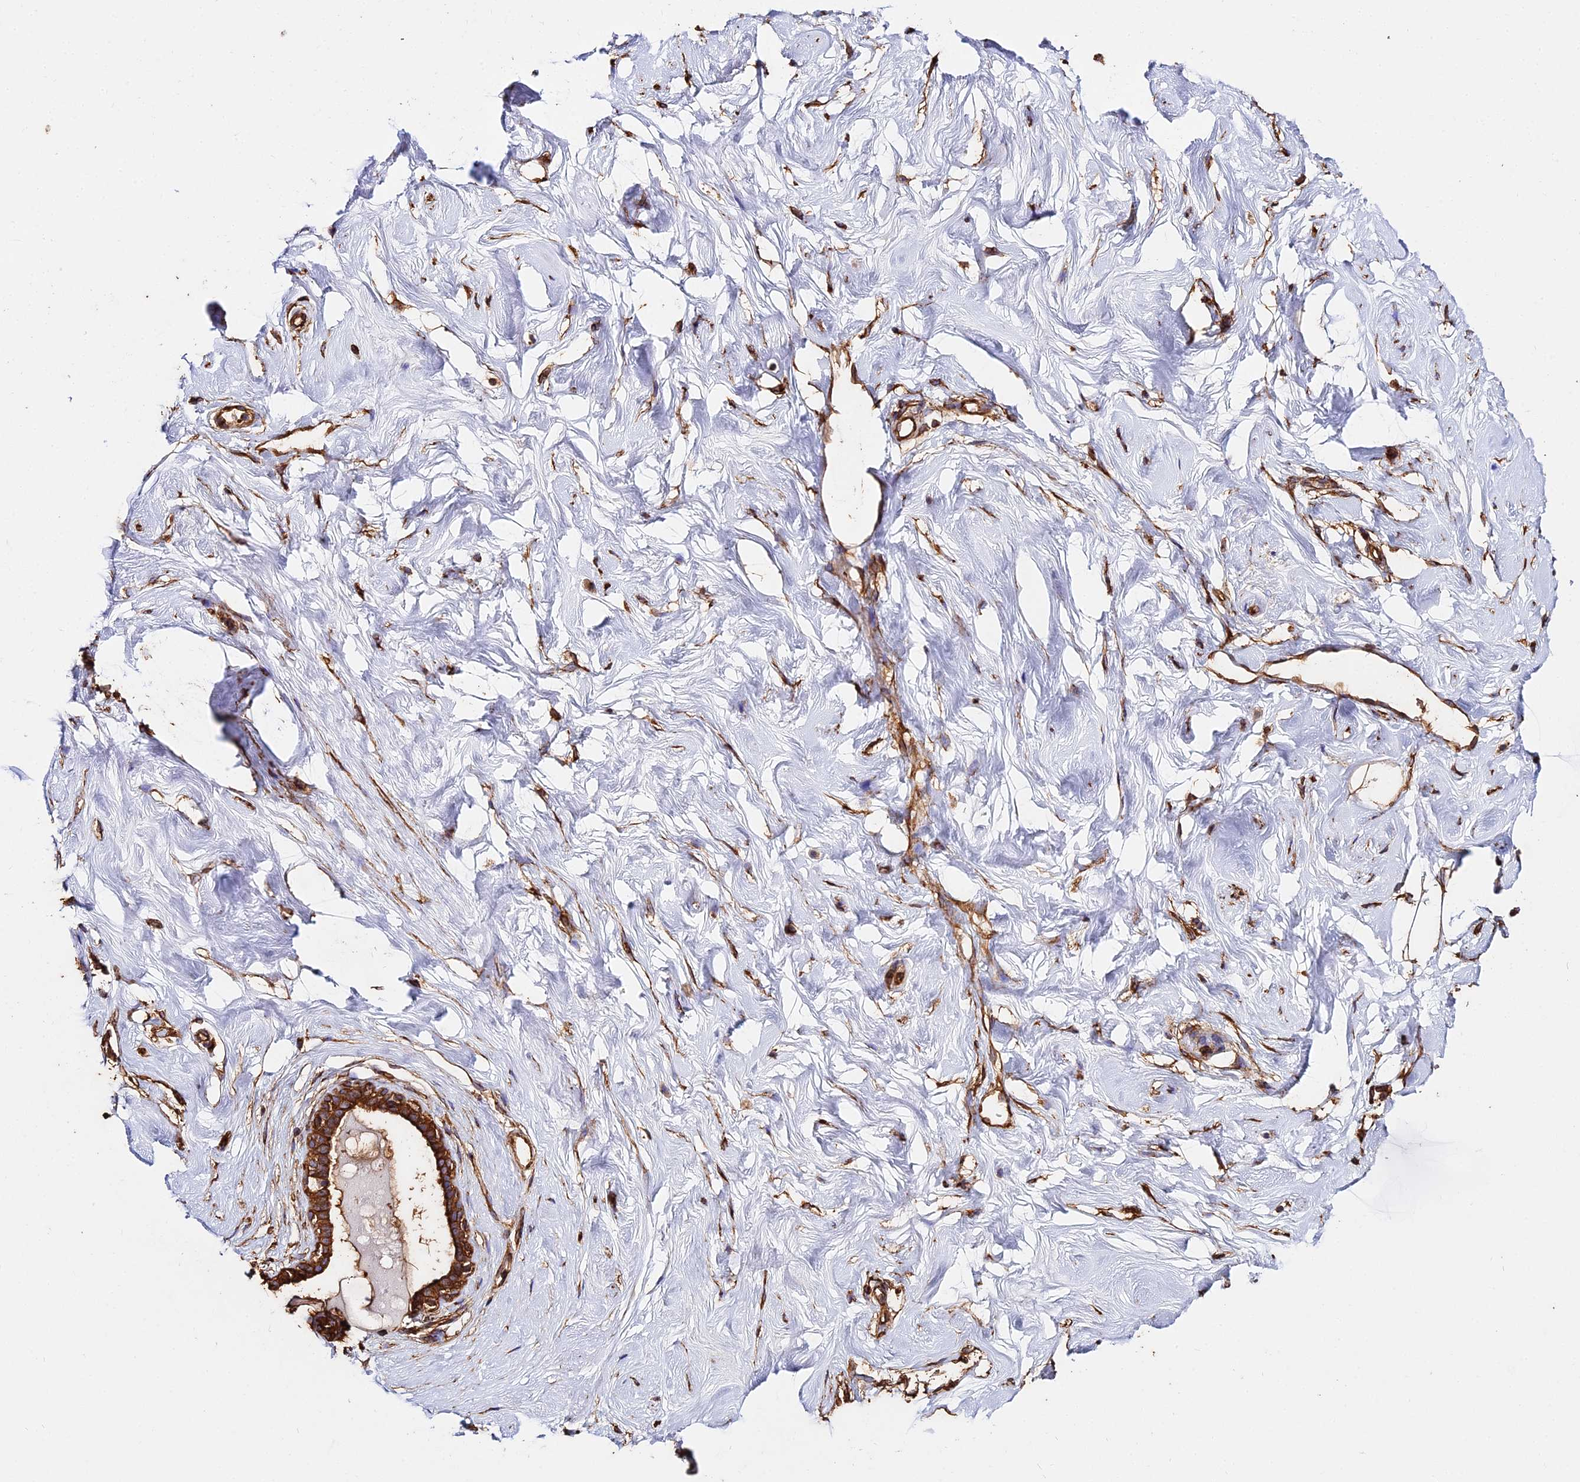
{"staining": {"intensity": "moderate", "quantity": "25%-75%", "location": "cytoplasmic/membranous"}, "tissue": "breast", "cell_type": "Adipocytes", "image_type": "normal", "snomed": [{"axis": "morphology", "description": "Normal tissue, NOS"}, {"axis": "morphology", "description": "Adenoma, NOS"}, {"axis": "topography", "description": "Breast"}], "caption": "Immunohistochemical staining of unremarkable breast shows moderate cytoplasmic/membranous protein staining in about 25%-75% of adipocytes.", "gene": "TUBA1A", "patient": {"sex": "female", "age": 23}}